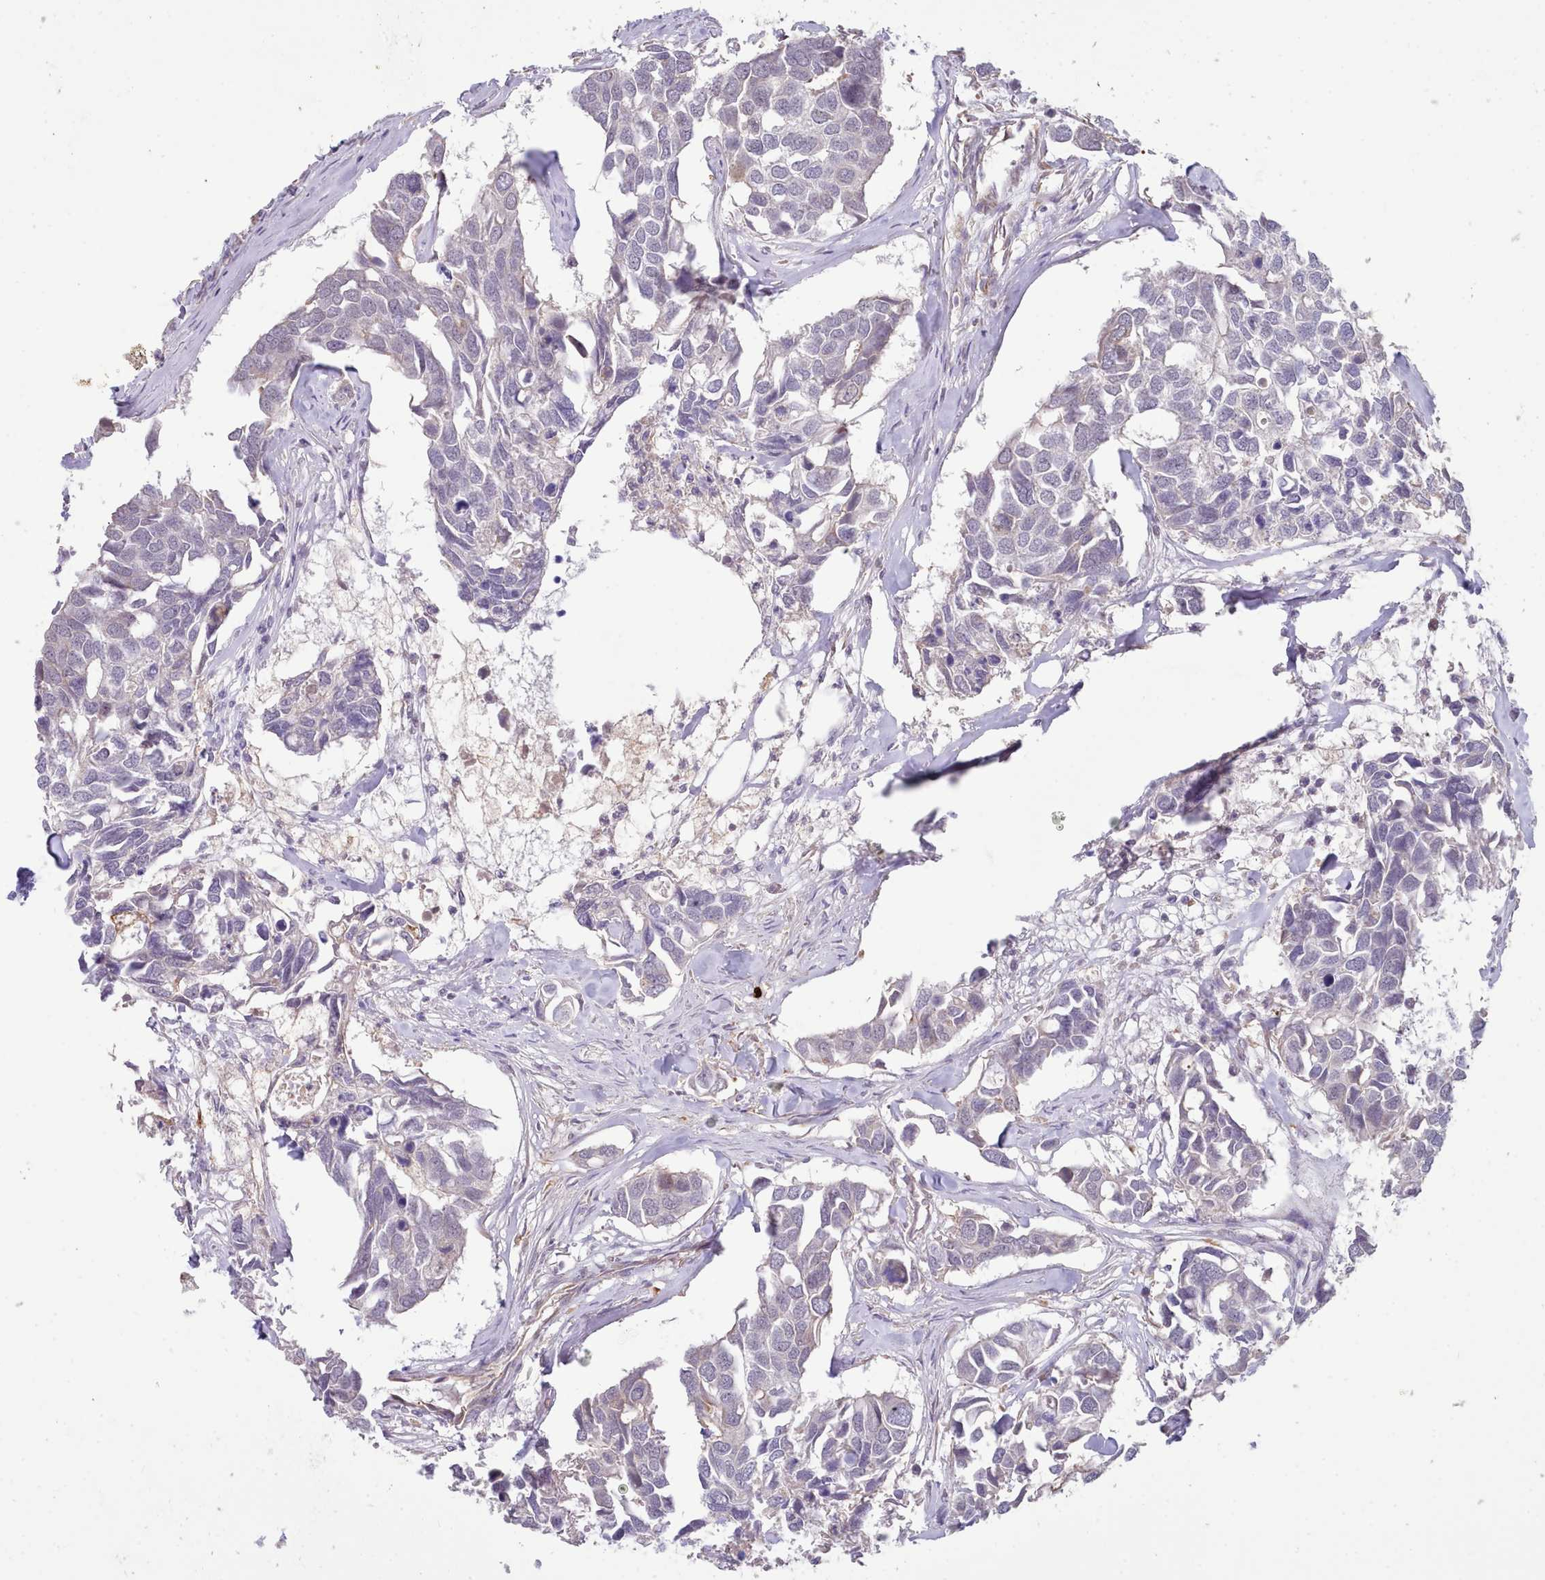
{"staining": {"intensity": "negative", "quantity": "none", "location": "none"}, "tissue": "breast cancer", "cell_type": "Tumor cells", "image_type": "cancer", "snomed": [{"axis": "morphology", "description": "Duct carcinoma"}, {"axis": "topography", "description": "Breast"}], "caption": "This is an immunohistochemistry (IHC) histopathology image of human intraductal carcinoma (breast). There is no expression in tumor cells.", "gene": "ZC3H13", "patient": {"sex": "female", "age": 83}}